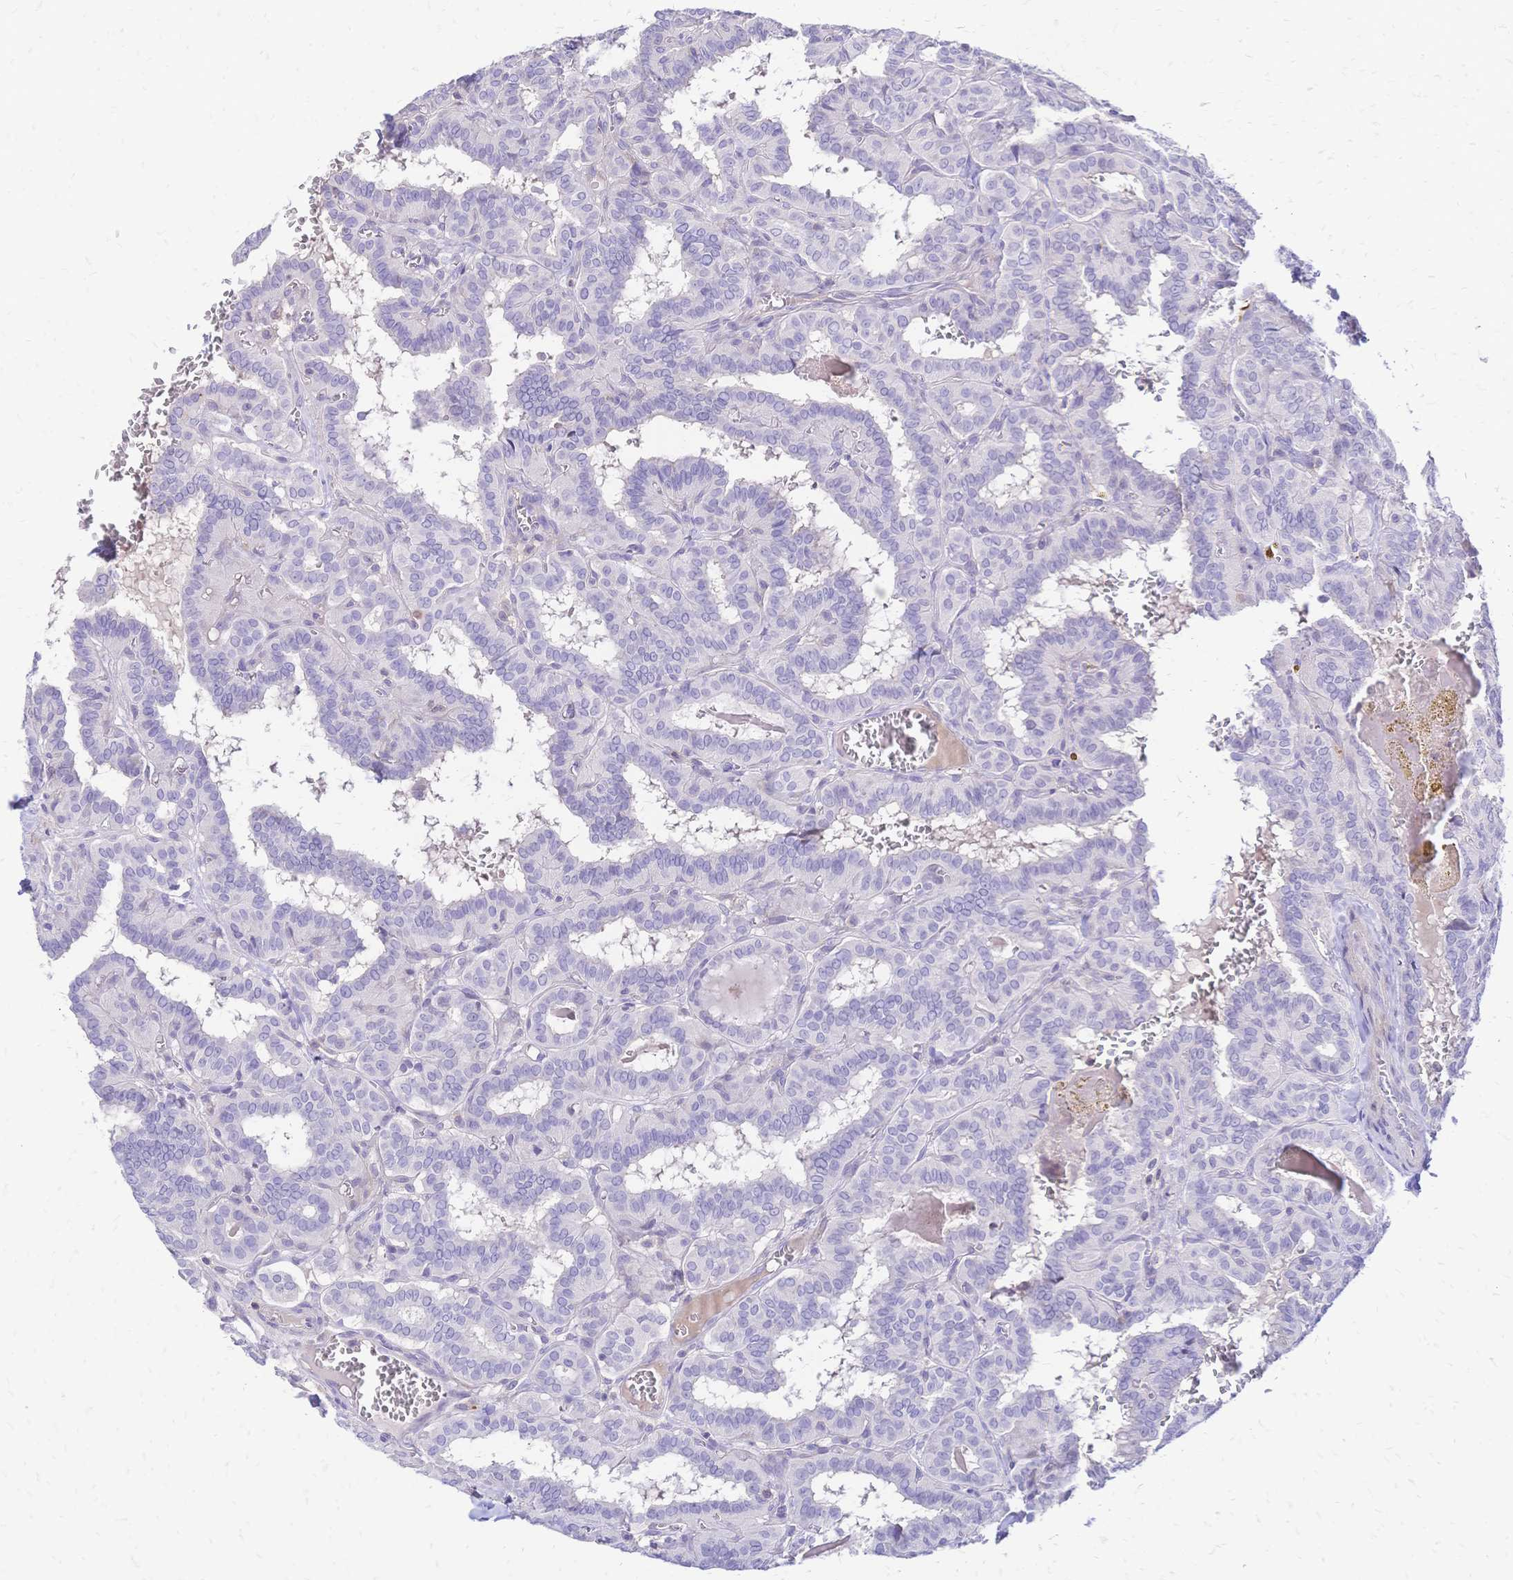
{"staining": {"intensity": "negative", "quantity": "none", "location": "none"}, "tissue": "thyroid cancer", "cell_type": "Tumor cells", "image_type": "cancer", "snomed": [{"axis": "morphology", "description": "Papillary adenocarcinoma, NOS"}, {"axis": "topography", "description": "Thyroid gland"}], "caption": "A photomicrograph of thyroid cancer (papillary adenocarcinoma) stained for a protein shows no brown staining in tumor cells. (Stains: DAB IHC with hematoxylin counter stain, Microscopy: brightfield microscopy at high magnification).", "gene": "IL2RA", "patient": {"sex": "female", "age": 21}}